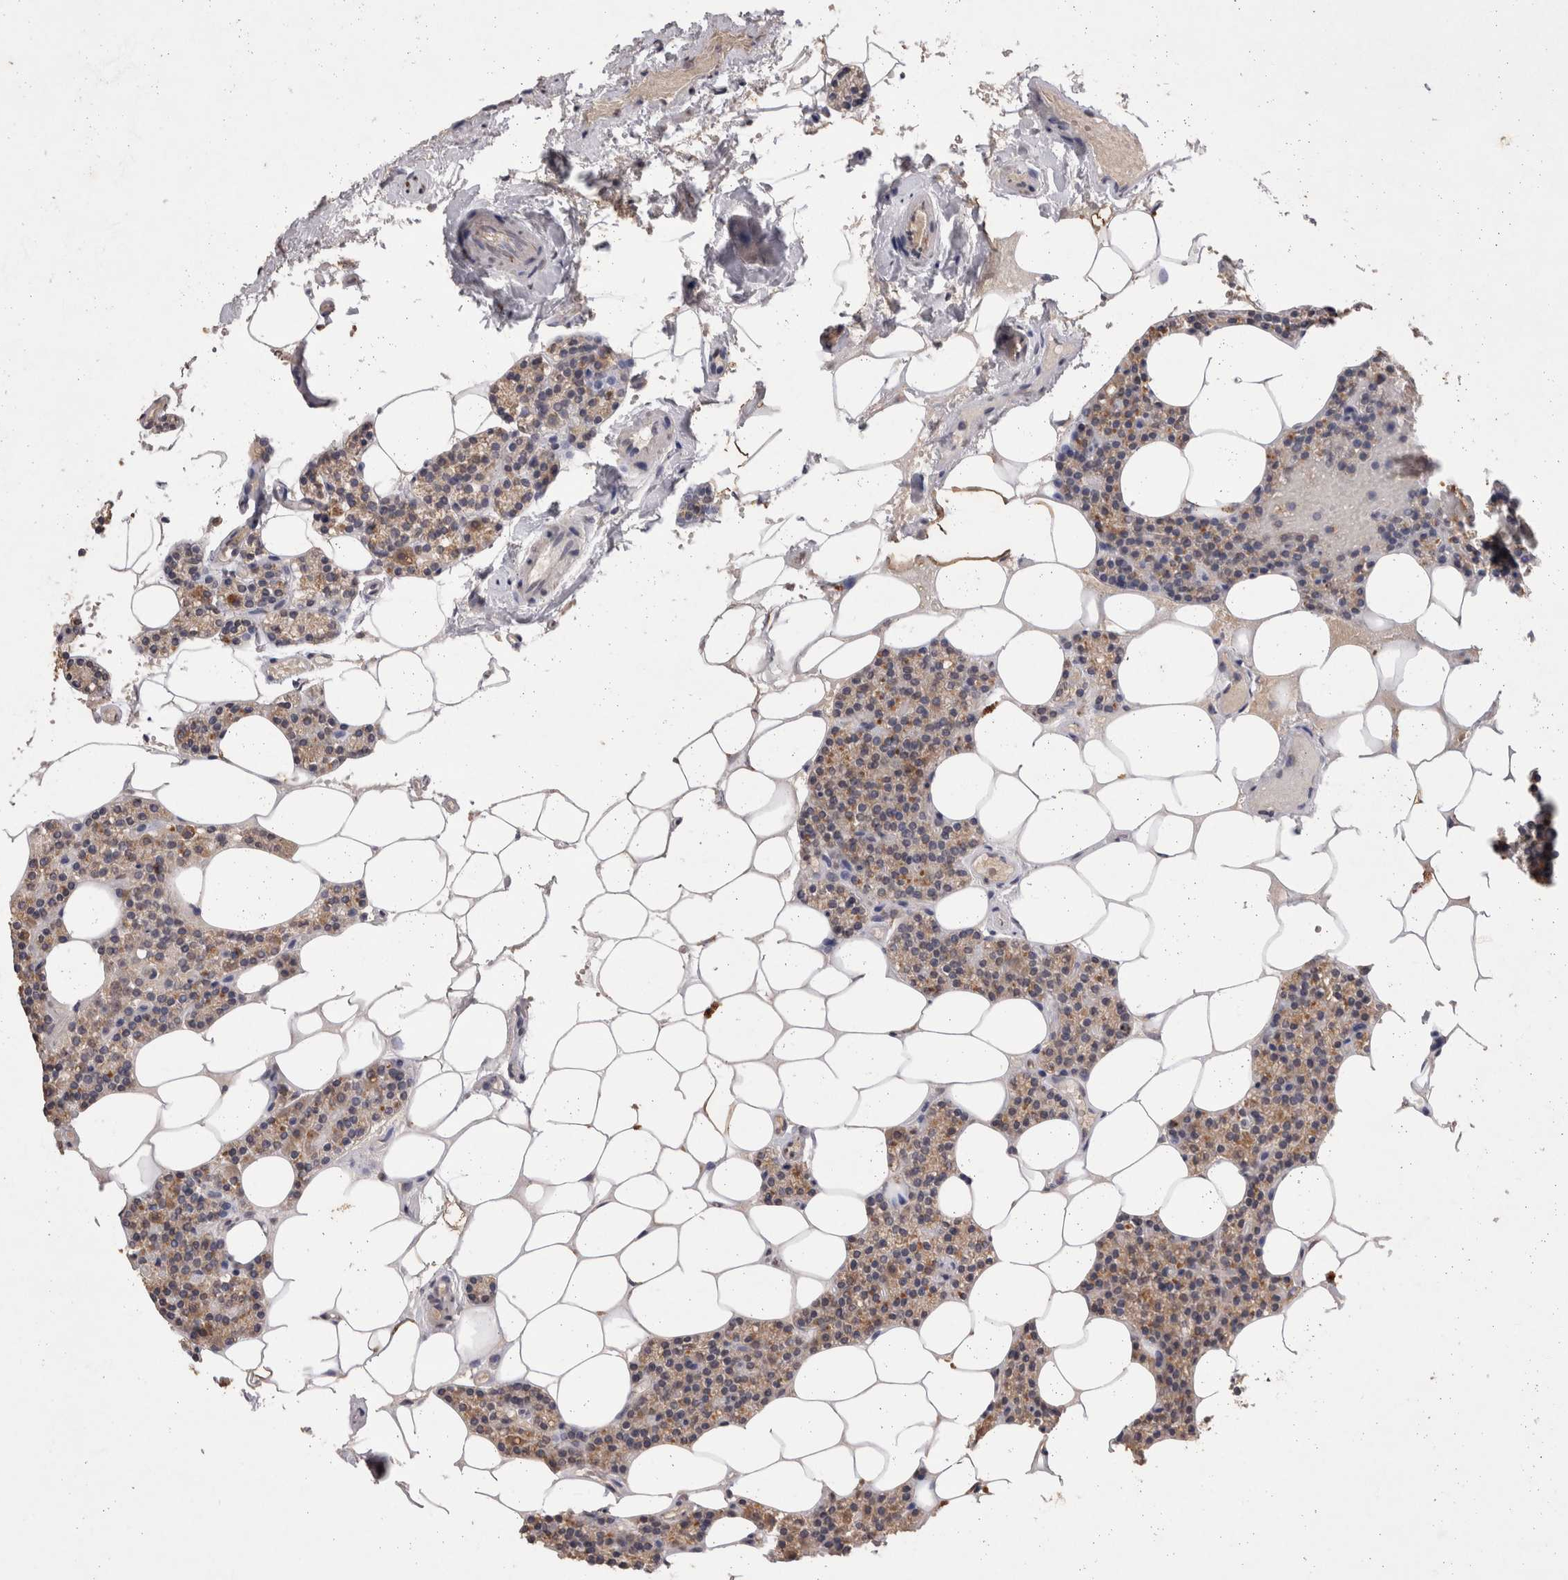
{"staining": {"intensity": "weak", "quantity": ">75%", "location": "cytoplasmic/membranous"}, "tissue": "parathyroid gland", "cell_type": "Glandular cells", "image_type": "normal", "snomed": [{"axis": "morphology", "description": "Normal tissue, NOS"}, {"axis": "topography", "description": "Parathyroid gland"}], "caption": "Approximately >75% of glandular cells in normal parathyroid gland demonstrate weak cytoplasmic/membranous protein positivity as visualized by brown immunohistochemical staining.", "gene": "GRK5", "patient": {"sex": "male", "age": 75}}